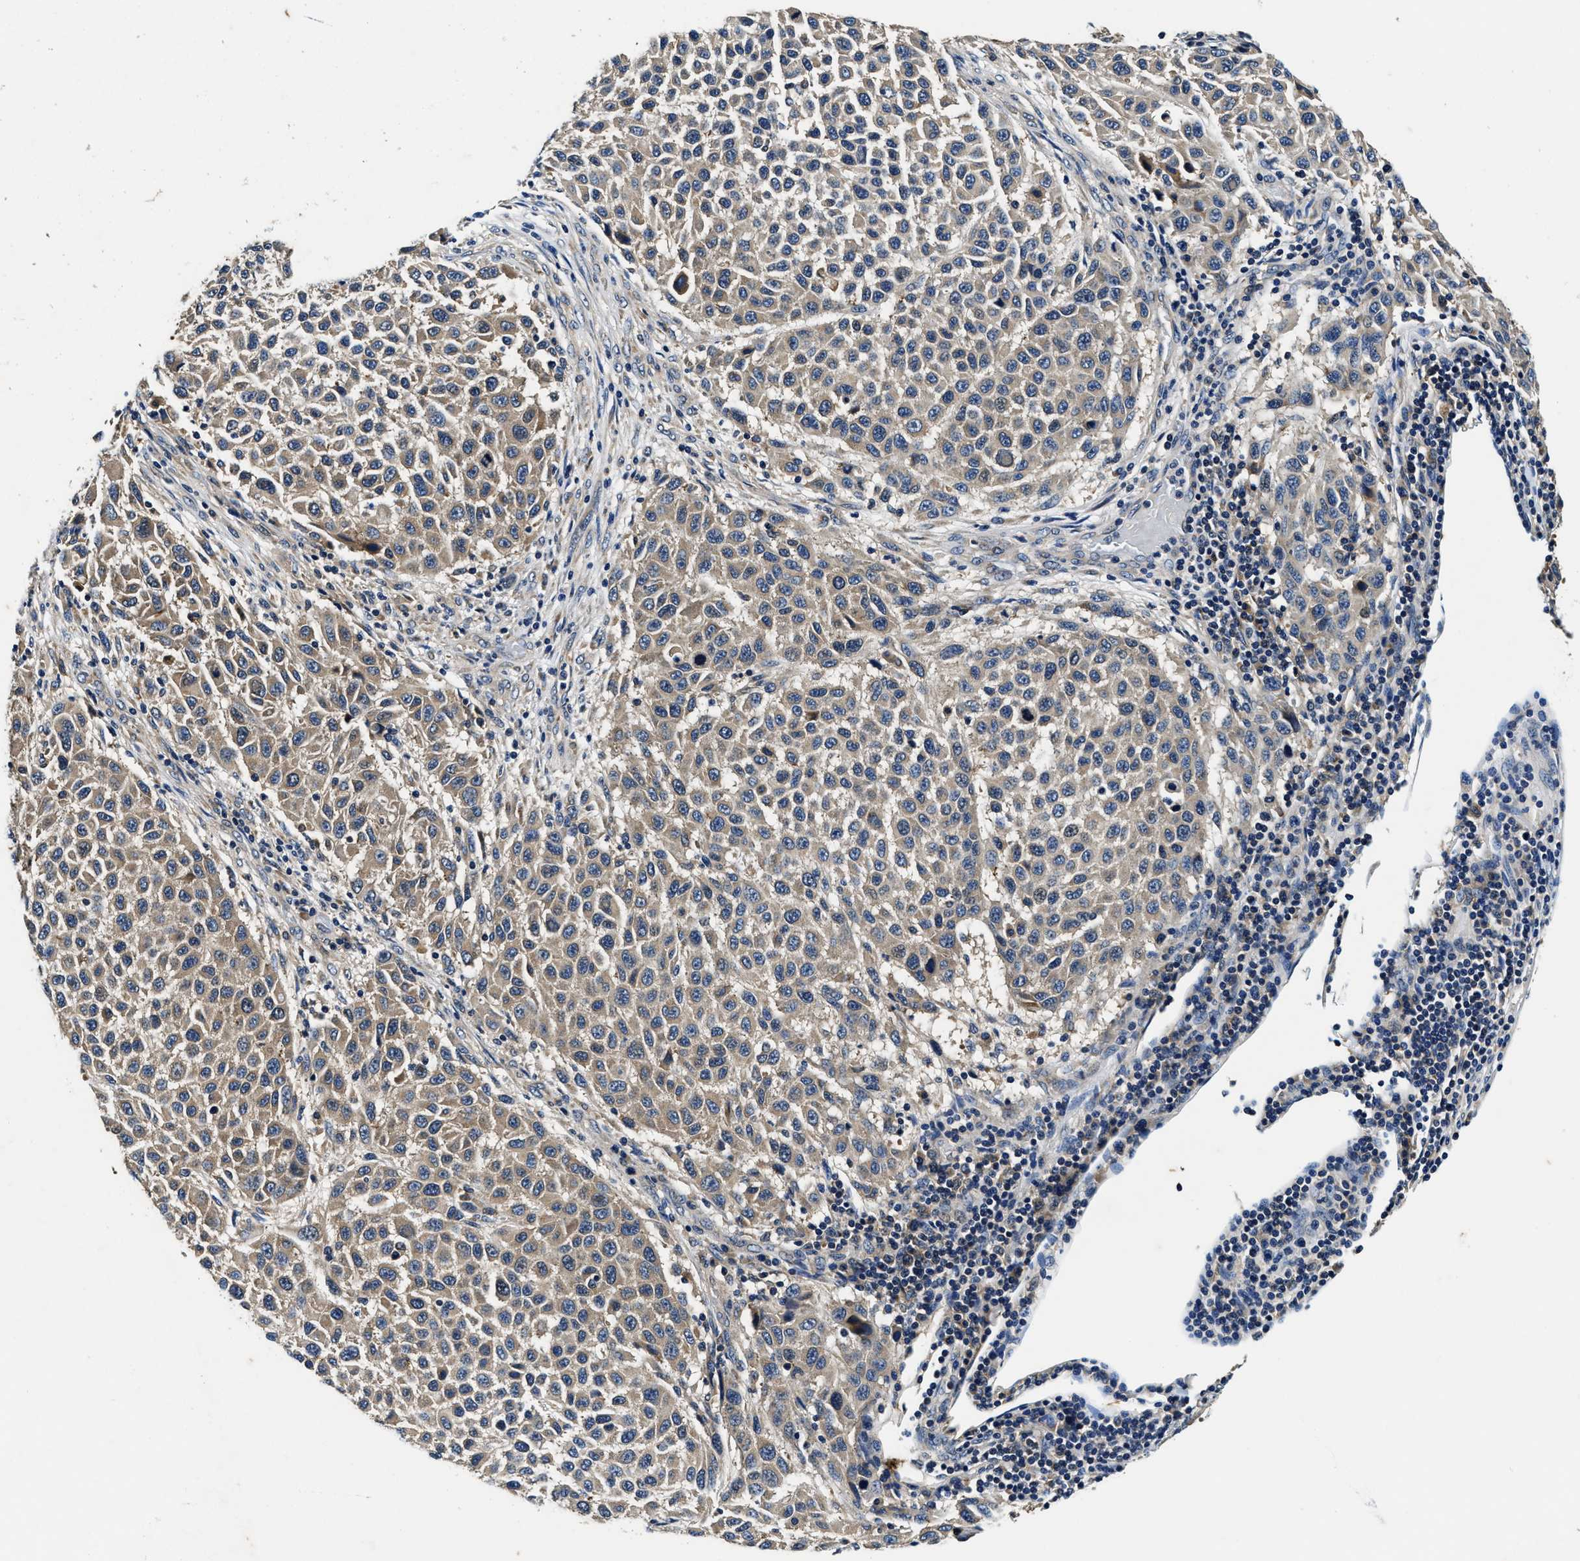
{"staining": {"intensity": "moderate", "quantity": "25%-75%", "location": "cytoplasmic/membranous"}, "tissue": "melanoma", "cell_type": "Tumor cells", "image_type": "cancer", "snomed": [{"axis": "morphology", "description": "Malignant melanoma, Metastatic site"}, {"axis": "topography", "description": "Lymph node"}], "caption": "Immunohistochemistry (DAB) staining of malignant melanoma (metastatic site) reveals moderate cytoplasmic/membranous protein positivity in about 25%-75% of tumor cells.", "gene": "PI4KB", "patient": {"sex": "male", "age": 61}}